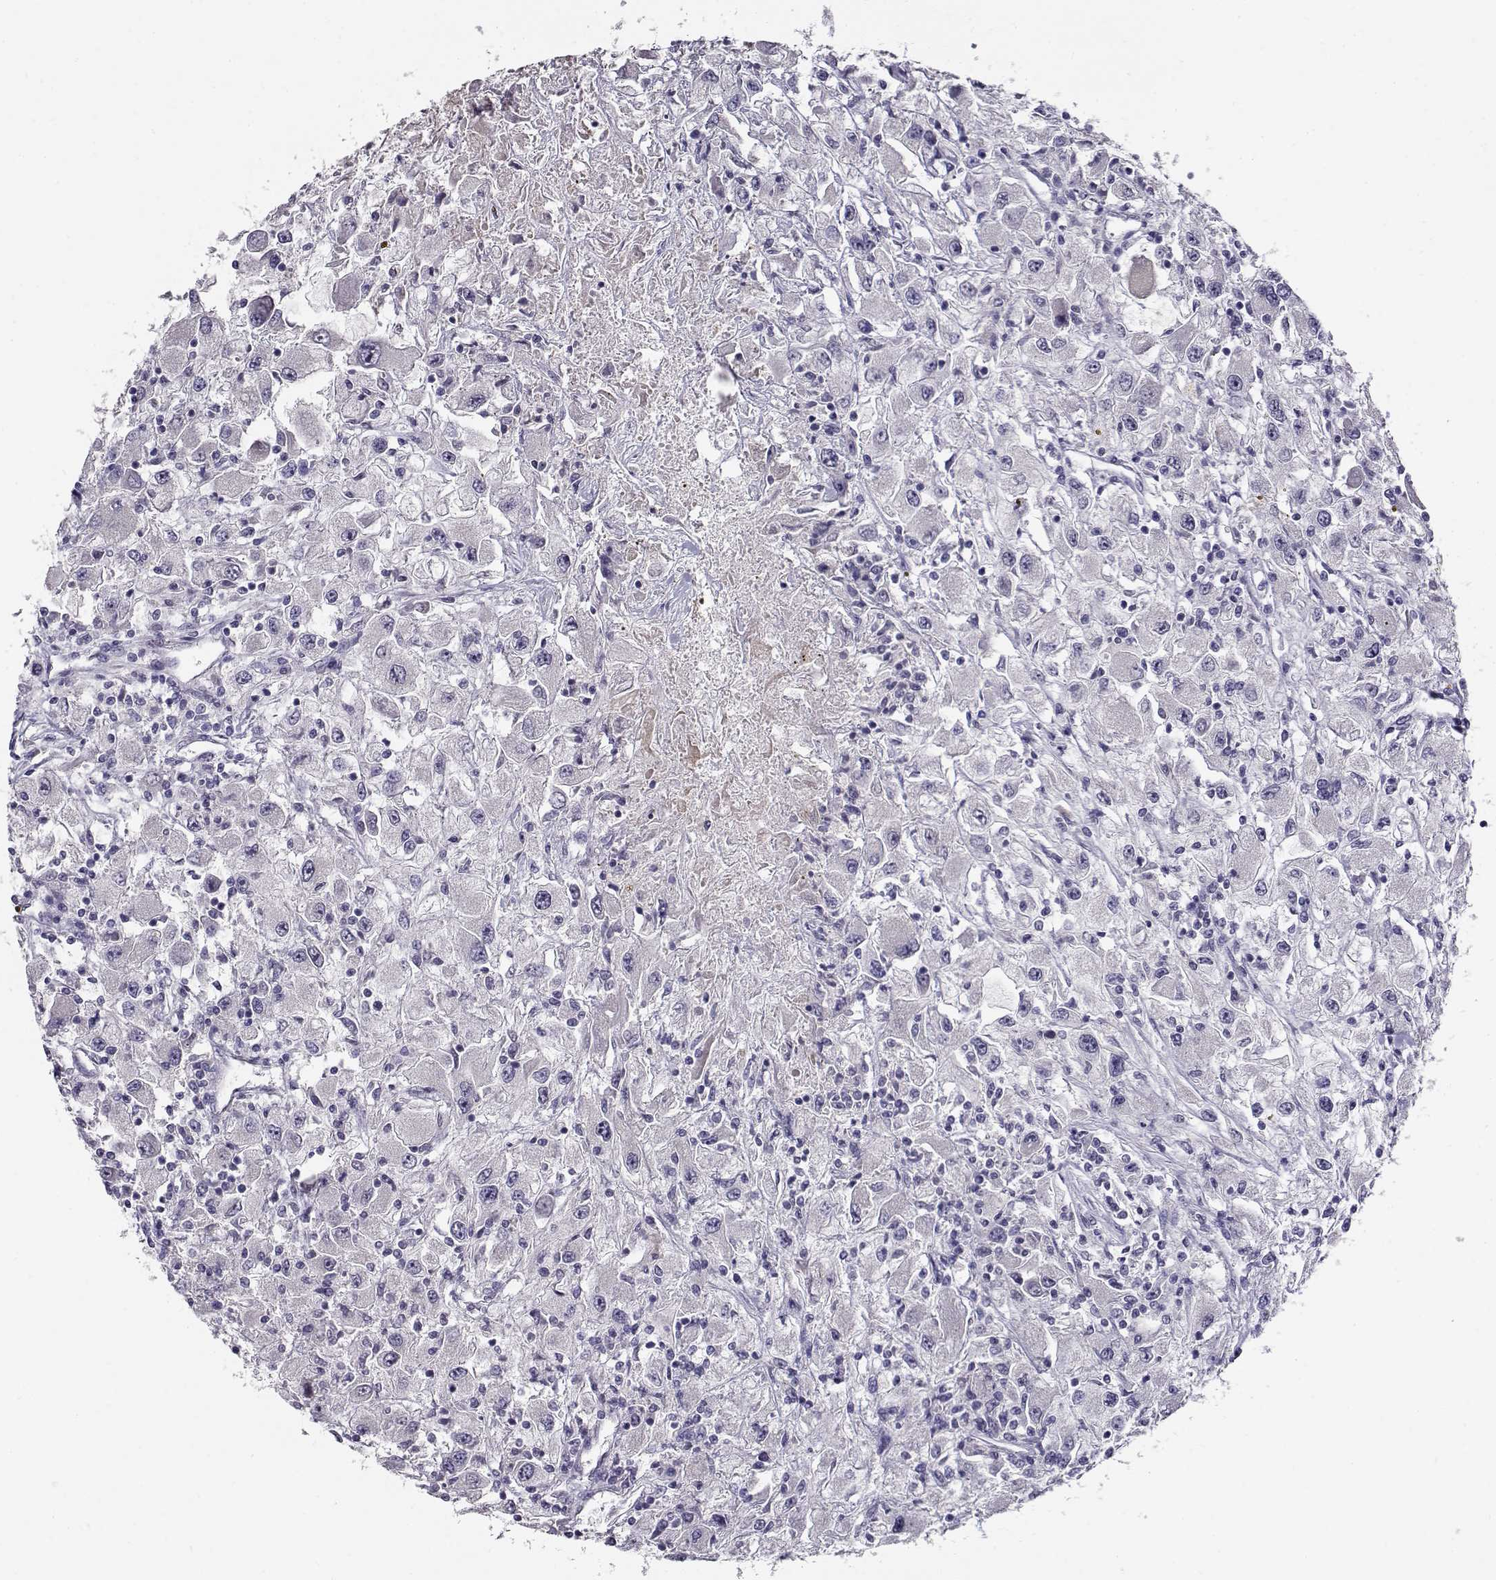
{"staining": {"intensity": "negative", "quantity": "none", "location": "none"}, "tissue": "renal cancer", "cell_type": "Tumor cells", "image_type": "cancer", "snomed": [{"axis": "morphology", "description": "Adenocarcinoma, NOS"}, {"axis": "topography", "description": "Kidney"}], "caption": "This is an immunohistochemistry histopathology image of human renal adenocarcinoma. There is no staining in tumor cells.", "gene": "RHOXF2", "patient": {"sex": "female", "age": 67}}